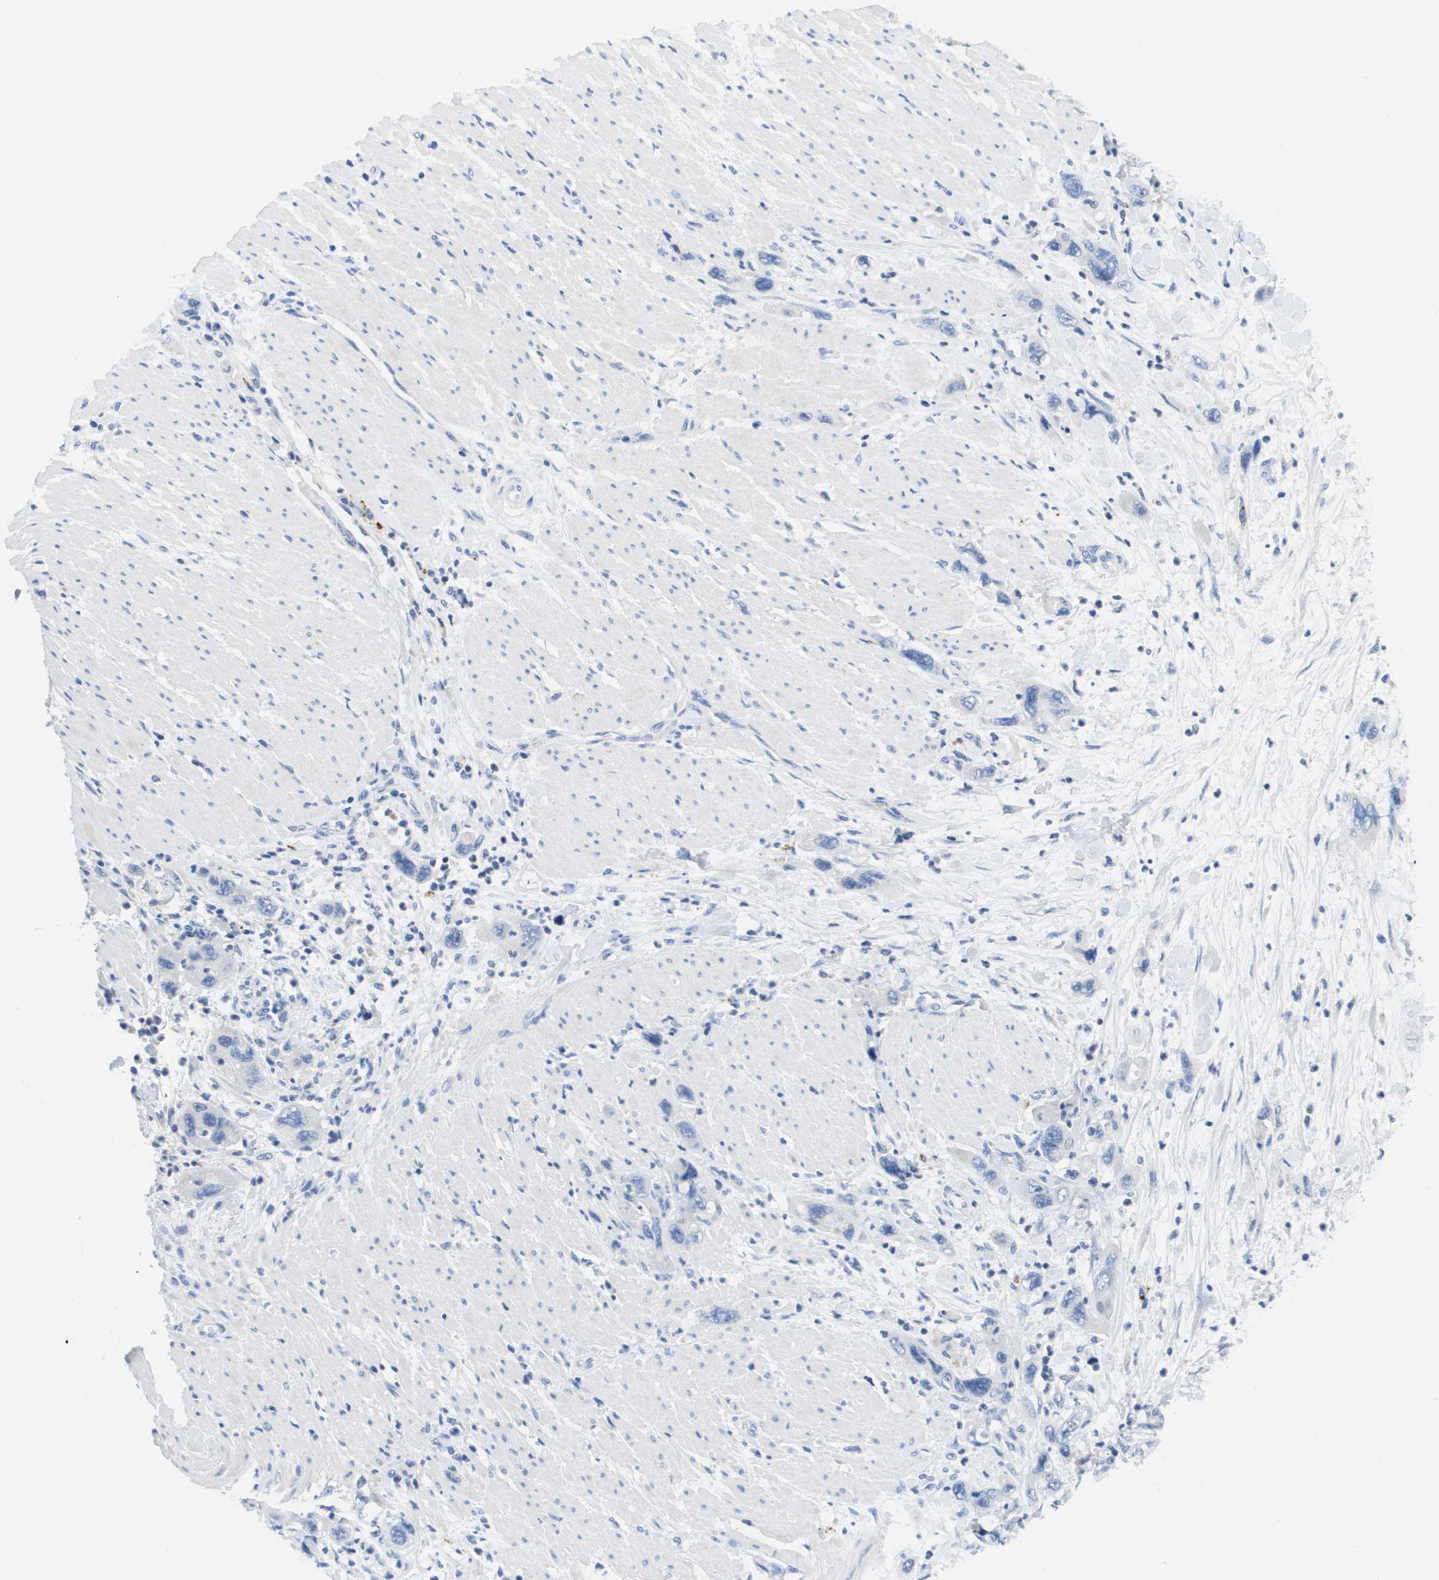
{"staining": {"intensity": "negative", "quantity": "none", "location": "none"}, "tissue": "pancreatic cancer", "cell_type": "Tumor cells", "image_type": "cancer", "snomed": [{"axis": "morphology", "description": "Normal tissue, NOS"}, {"axis": "morphology", "description": "Adenocarcinoma, NOS"}, {"axis": "topography", "description": "Pancreas"}], "caption": "Micrograph shows no protein positivity in tumor cells of pancreatic cancer tissue. (DAB (3,3'-diaminobenzidine) immunohistochemistry with hematoxylin counter stain).", "gene": "MS4A1", "patient": {"sex": "female", "age": 71}}